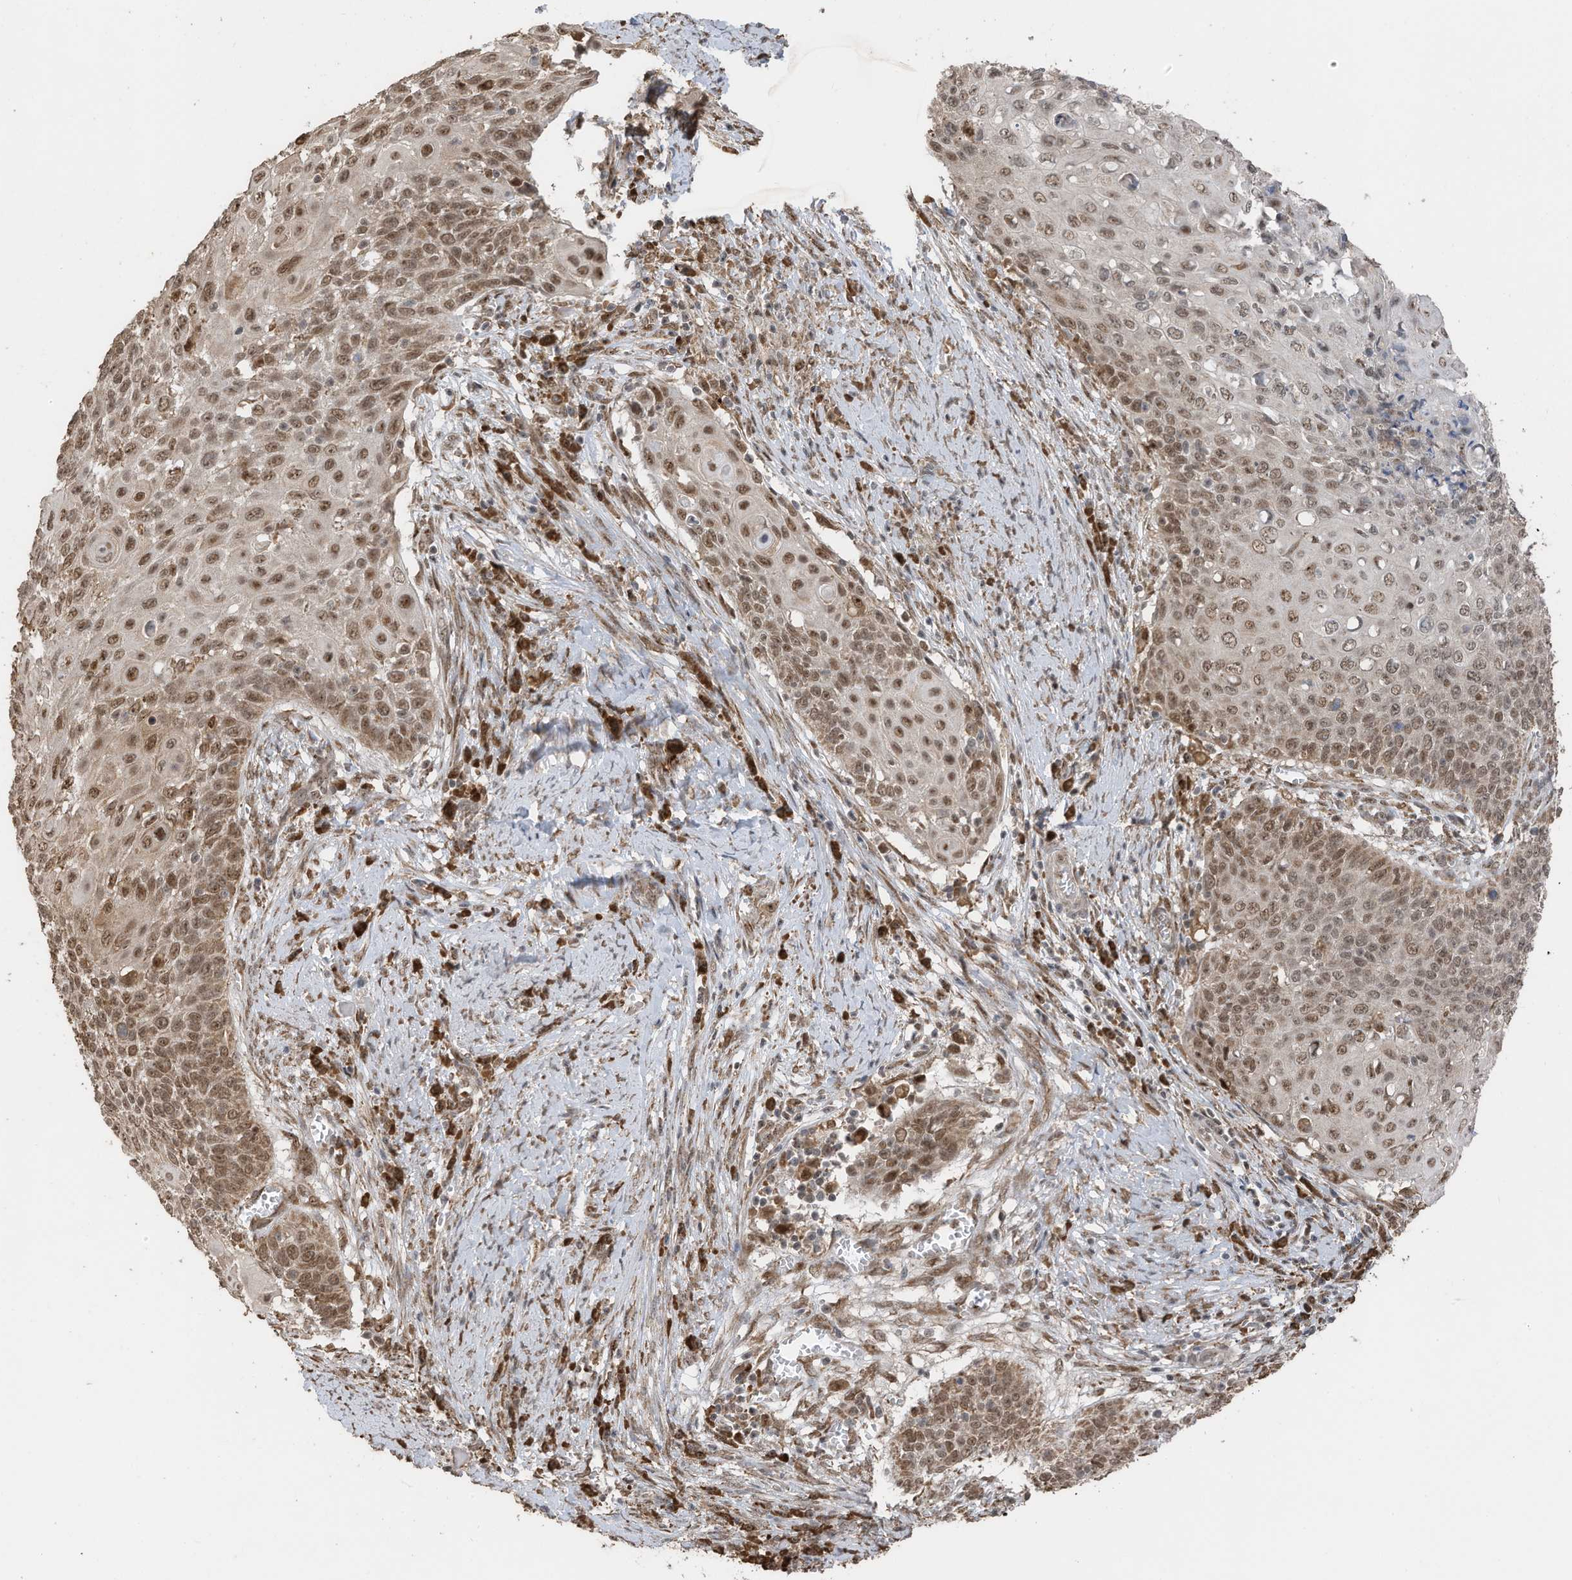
{"staining": {"intensity": "moderate", "quantity": ">75%", "location": "nuclear"}, "tissue": "cervical cancer", "cell_type": "Tumor cells", "image_type": "cancer", "snomed": [{"axis": "morphology", "description": "Squamous cell carcinoma, NOS"}, {"axis": "topography", "description": "Cervix"}], "caption": "Squamous cell carcinoma (cervical) tissue shows moderate nuclear positivity in about >75% of tumor cells, visualized by immunohistochemistry. (Brightfield microscopy of DAB IHC at high magnification).", "gene": "ERLEC1", "patient": {"sex": "female", "age": 39}}